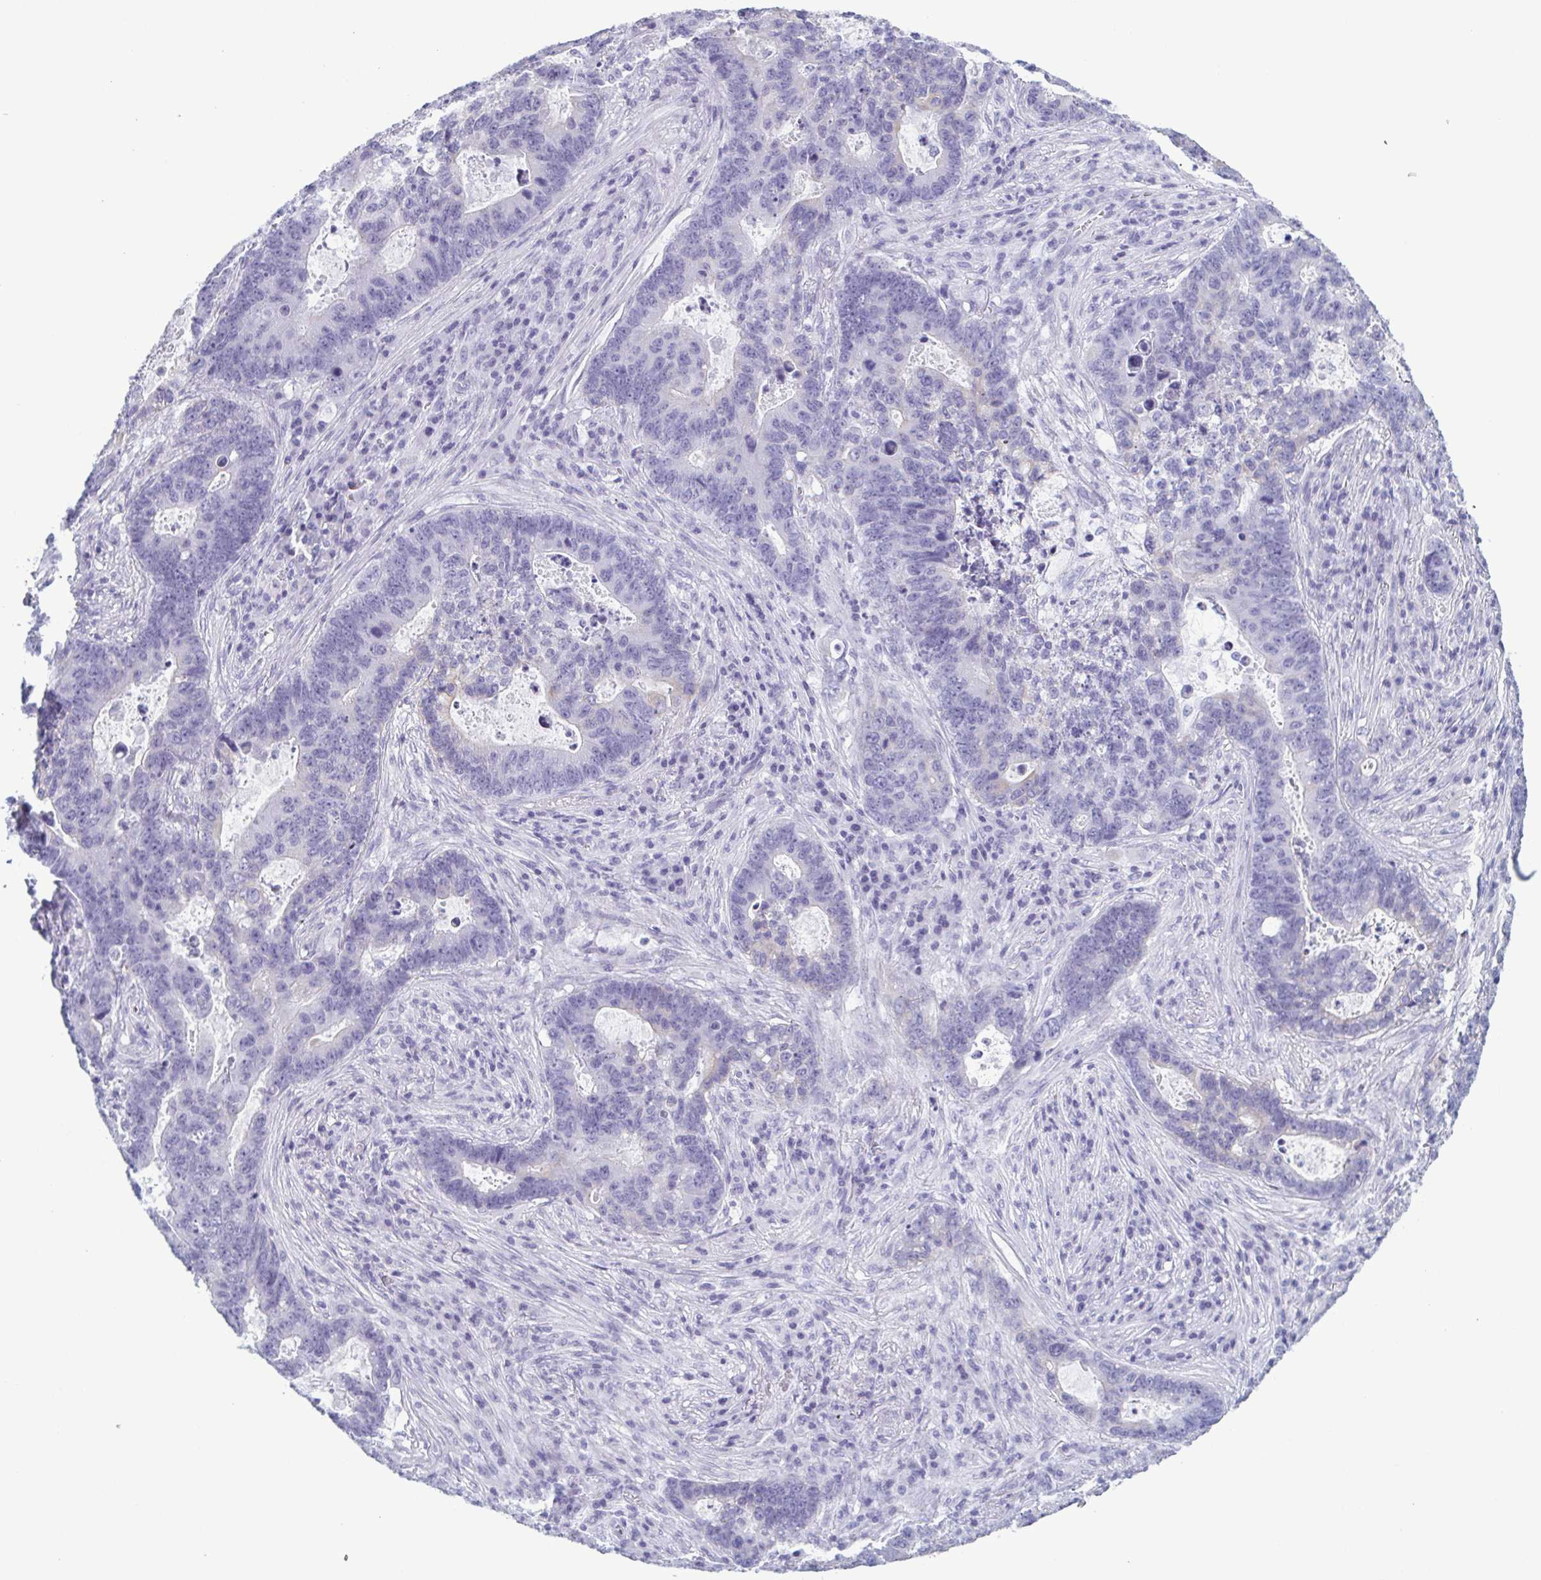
{"staining": {"intensity": "negative", "quantity": "none", "location": "none"}, "tissue": "lung cancer", "cell_type": "Tumor cells", "image_type": "cancer", "snomed": [{"axis": "morphology", "description": "Aneuploidy"}, {"axis": "morphology", "description": "Adenocarcinoma, NOS"}, {"axis": "morphology", "description": "Adenocarcinoma primary or metastatic"}, {"axis": "topography", "description": "Lung"}], "caption": "Tumor cells are negative for protein expression in human adenocarcinoma primary or metastatic (lung).", "gene": "KRT10", "patient": {"sex": "female", "age": 75}}